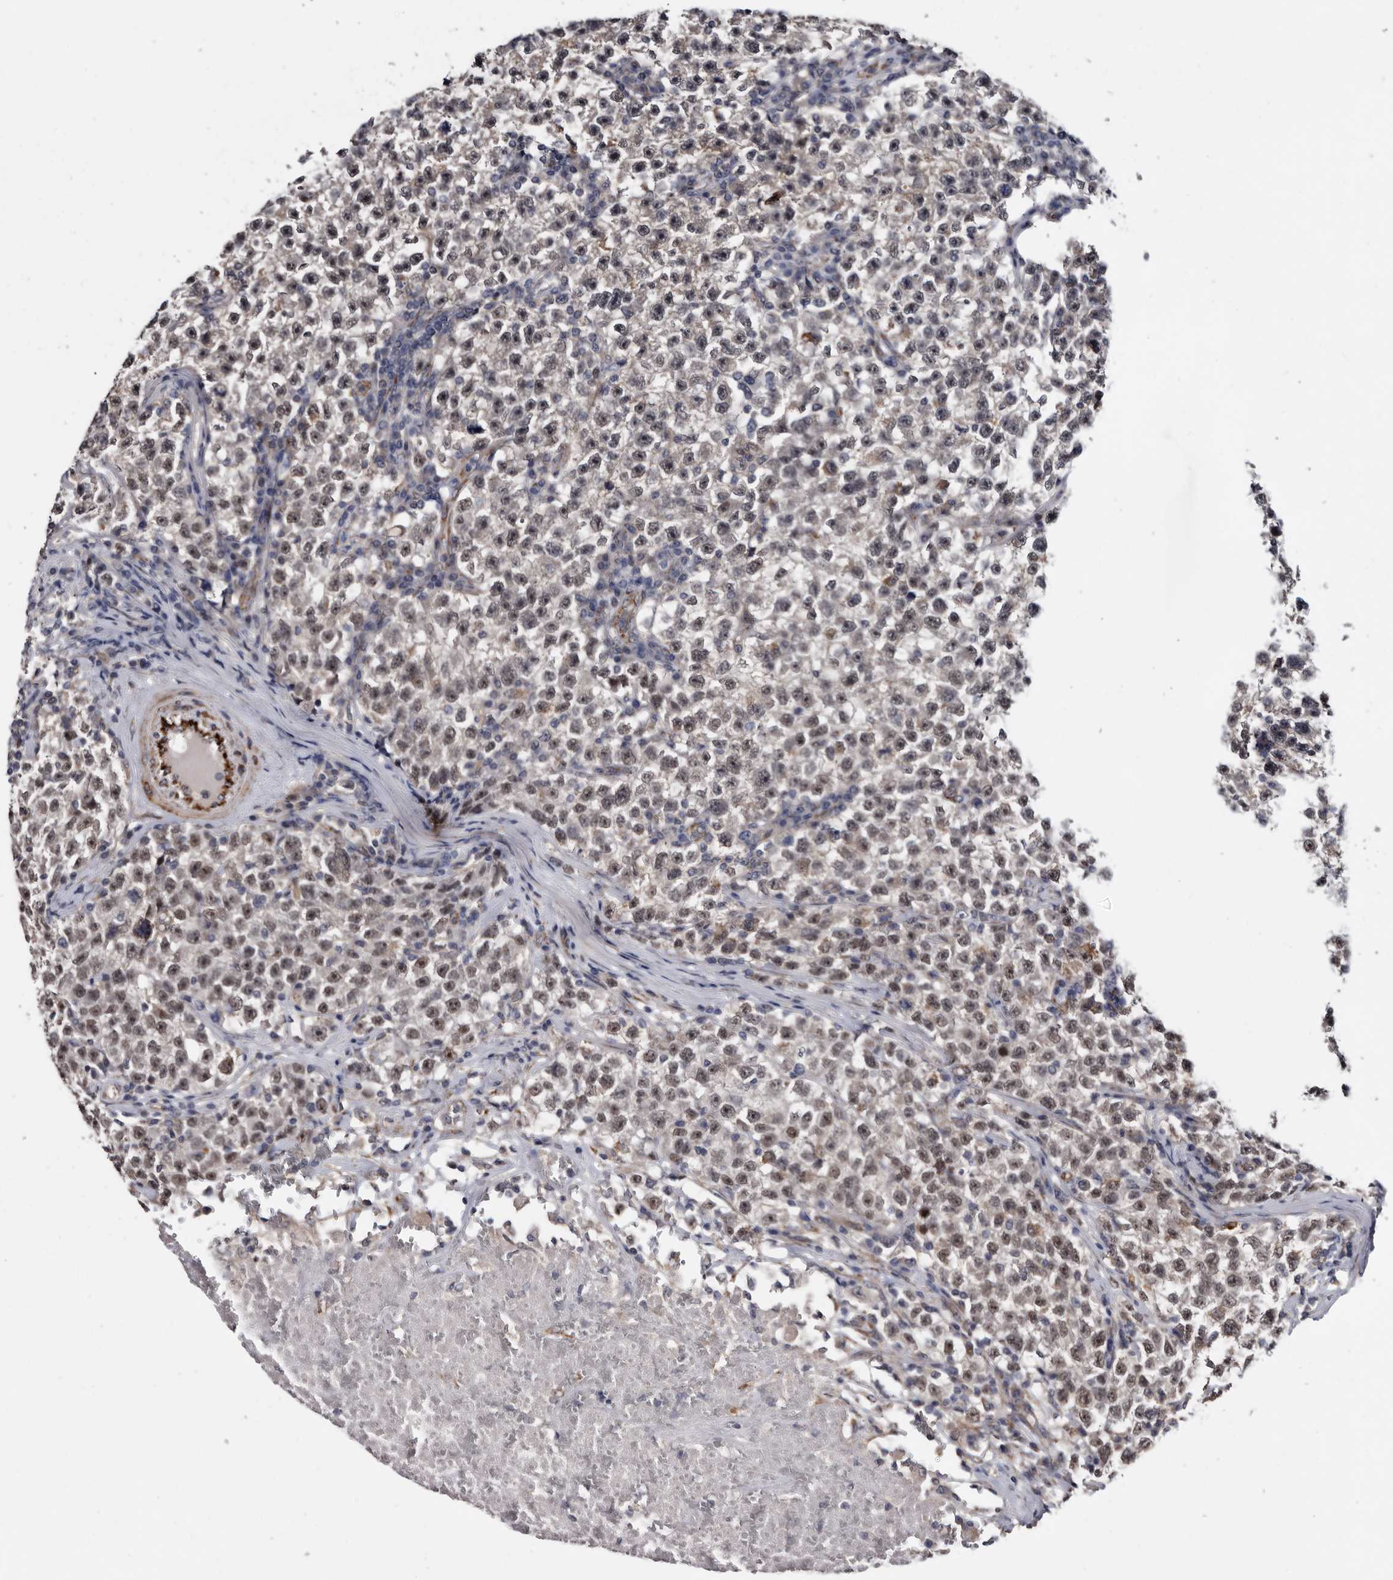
{"staining": {"intensity": "weak", "quantity": "<25%", "location": "cytoplasmic/membranous,nuclear"}, "tissue": "testis cancer", "cell_type": "Tumor cells", "image_type": "cancer", "snomed": [{"axis": "morphology", "description": "Seminoma, NOS"}, {"axis": "topography", "description": "Testis"}], "caption": "Immunohistochemistry histopathology image of neoplastic tissue: testis seminoma stained with DAB demonstrates no significant protein expression in tumor cells. The staining is performed using DAB (3,3'-diaminobenzidine) brown chromogen with nuclei counter-stained in using hematoxylin.", "gene": "ARMCX2", "patient": {"sex": "male", "age": 22}}